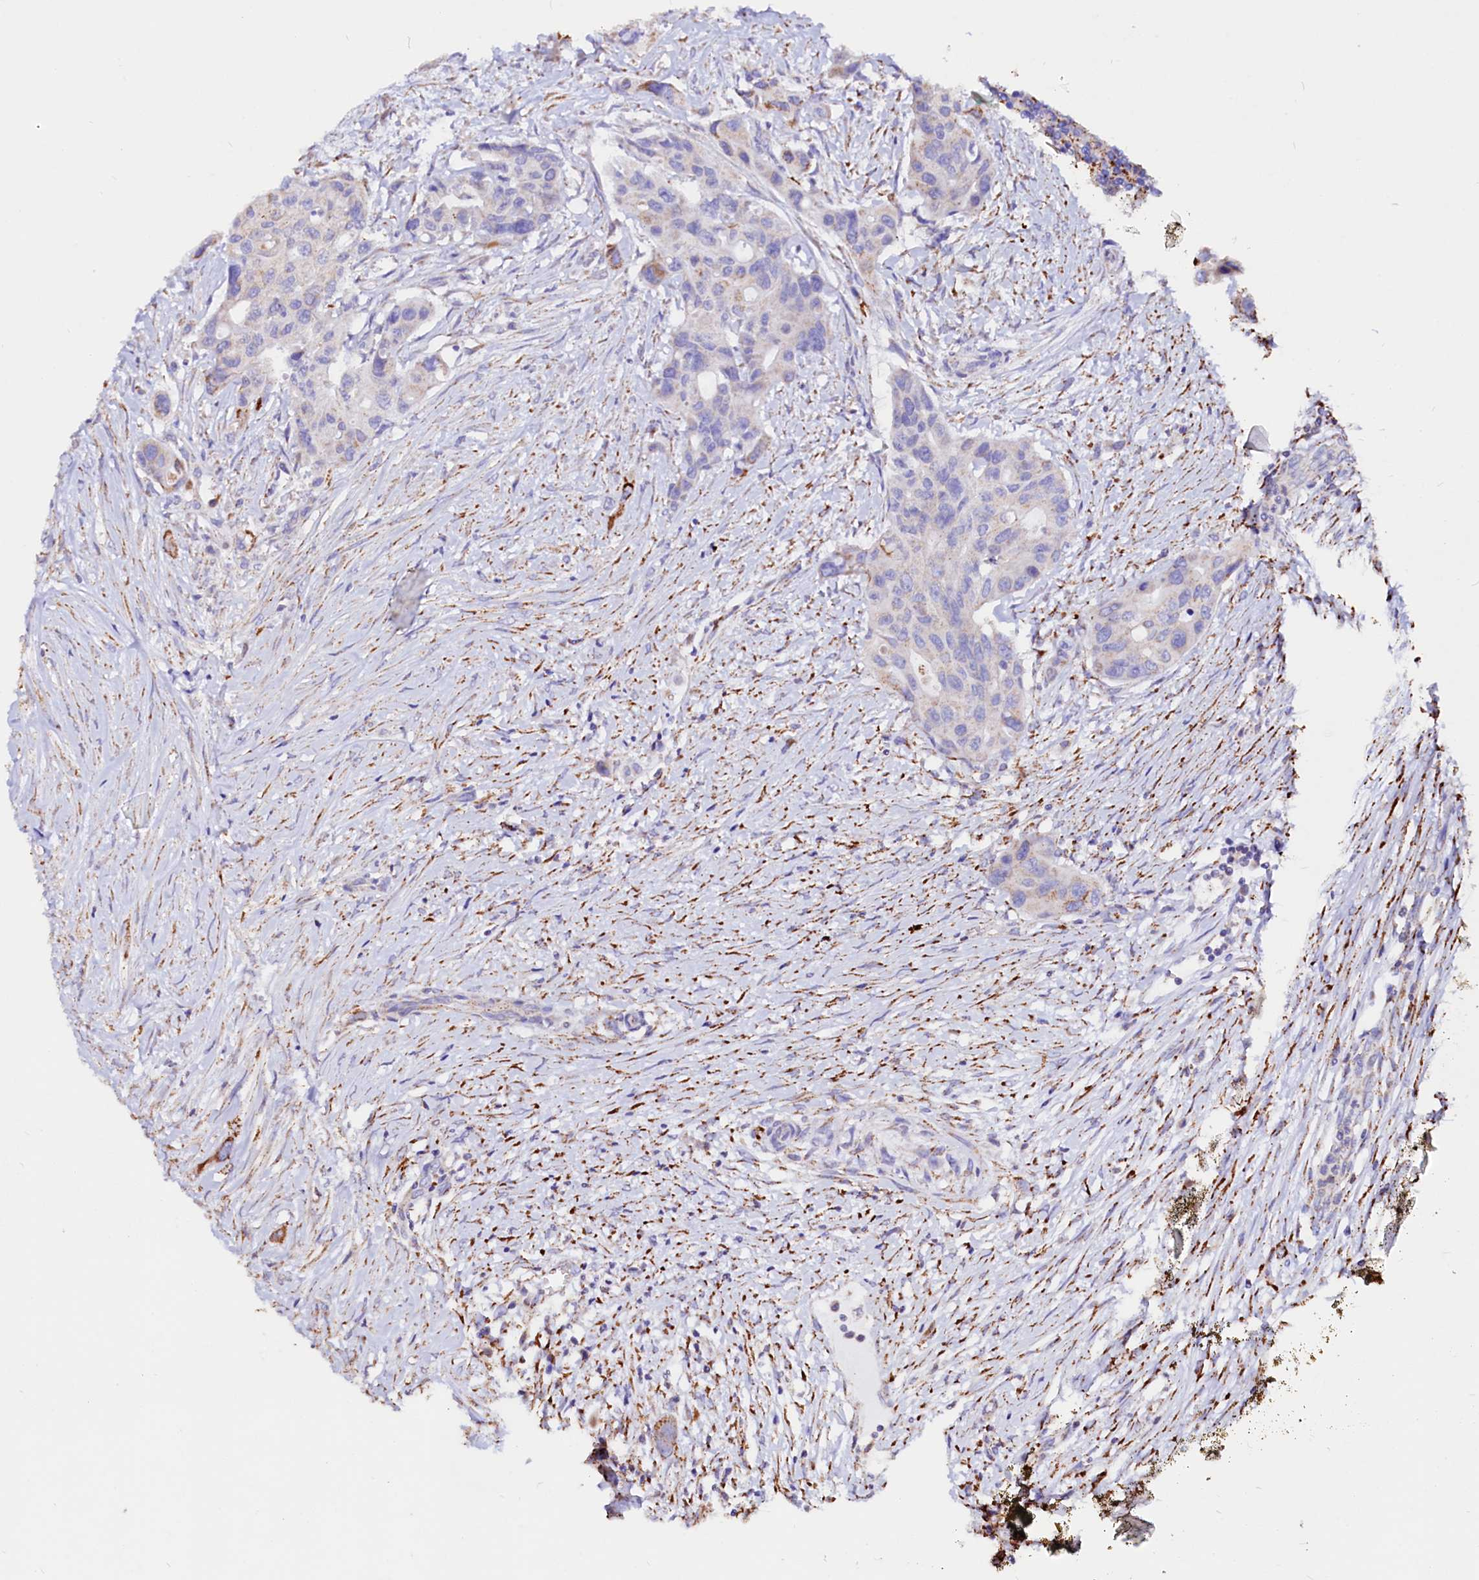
{"staining": {"intensity": "negative", "quantity": "none", "location": "none"}, "tissue": "colorectal cancer", "cell_type": "Tumor cells", "image_type": "cancer", "snomed": [{"axis": "morphology", "description": "Adenocarcinoma, NOS"}, {"axis": "topography", "description": "Colon"}], "caption": "An immunohistochemistry image of colorectal cancer is shown. There is no staining in tumor cells of colorectal cancer. Nuclei are stained in blue.", "gene": "MAOB", "patient": {"sex": "male", "age": 77}}